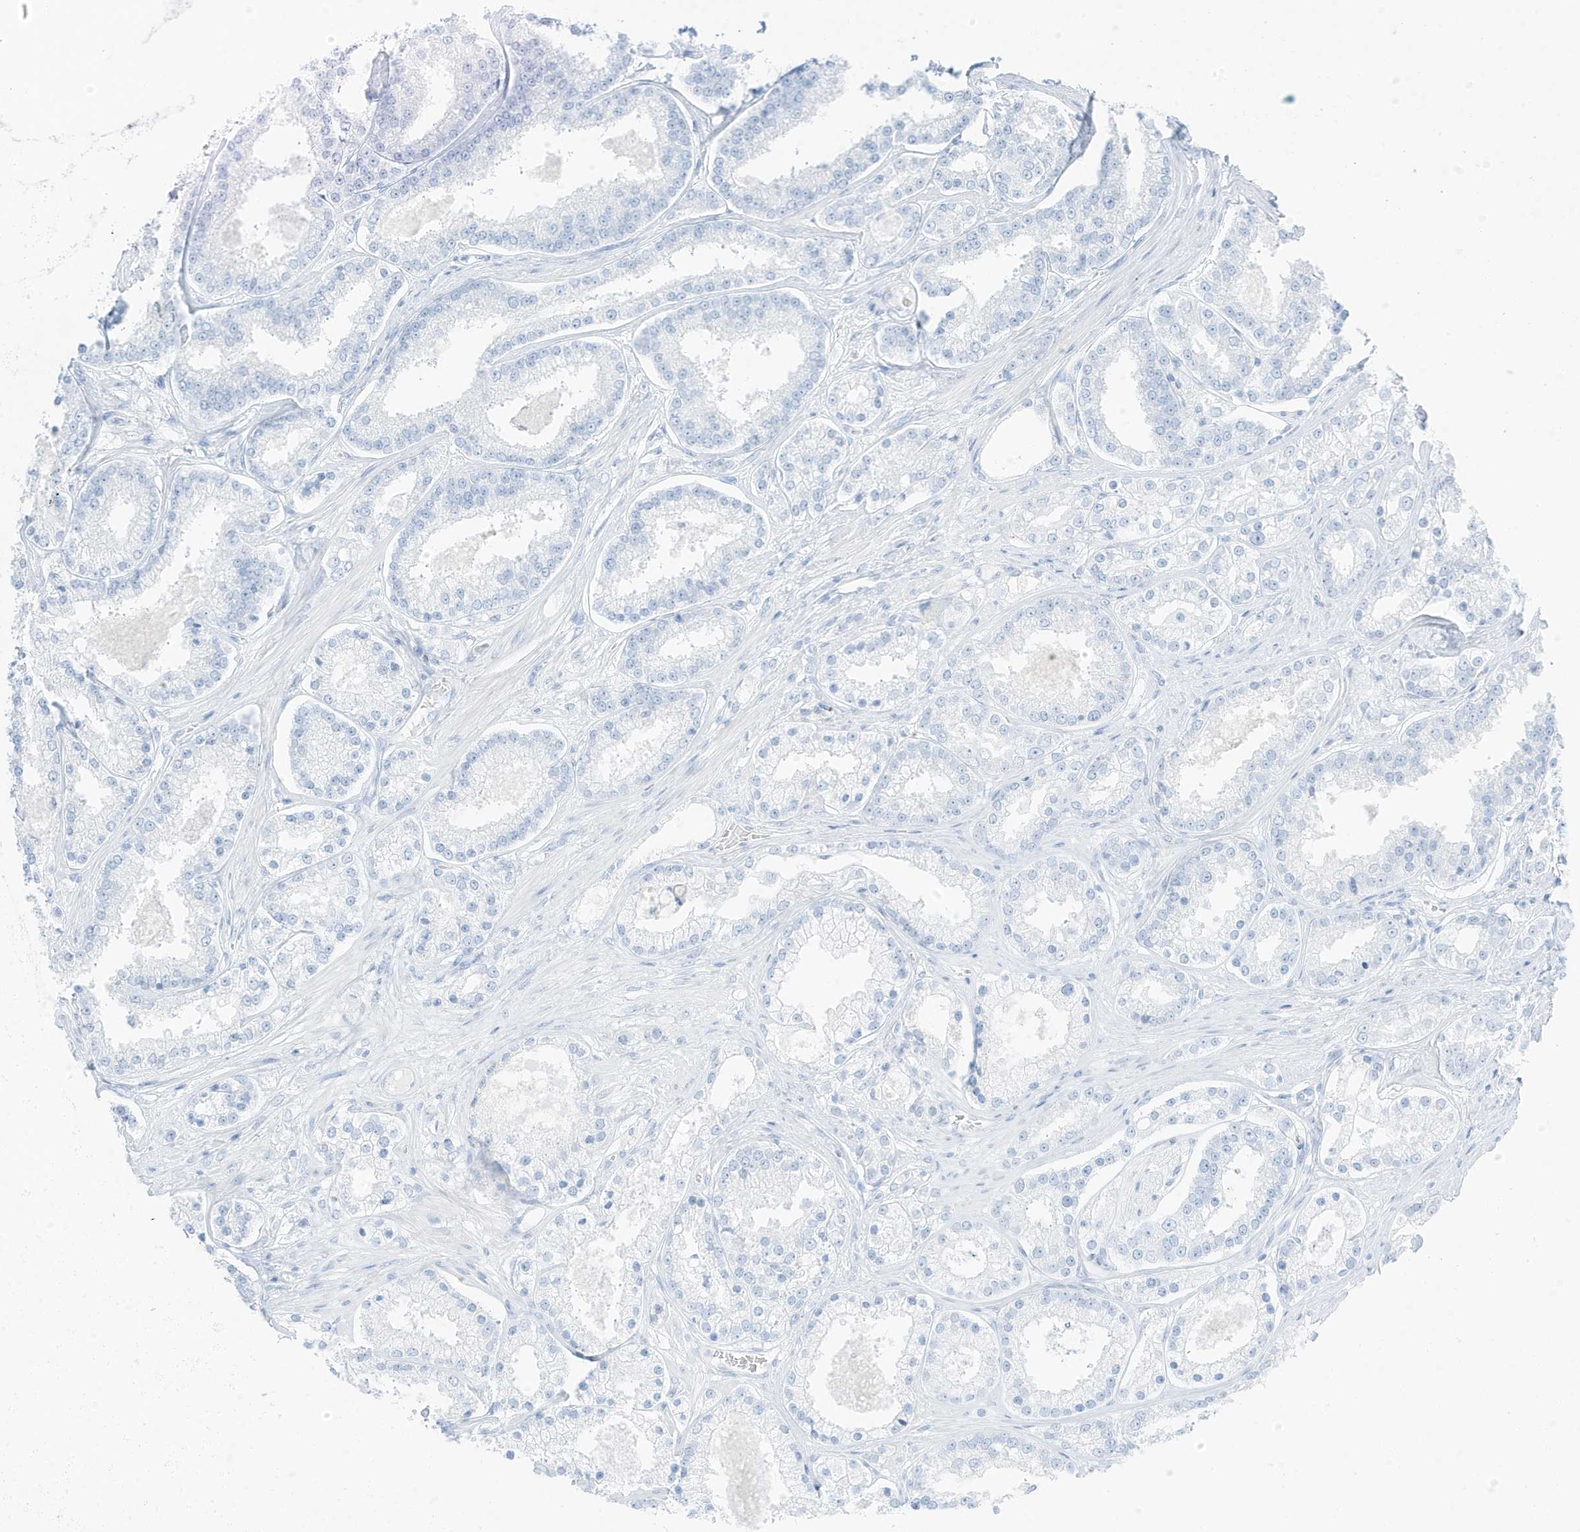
{"staining": {"intensity": "negative", "quantity": "none", "location": "none"}, "tissue": "prostate cancer", "cell_type": "Tumor cells", "image_type": "cancer", "snomed": [{"axis": "morphology", "description": "Normal tissue, NOS"}, {"axis": "morphology", "description": "Adenocarcinoma, High grade"}, {"axis": "topography", "description": "Prostate"}], "caption": "IHC image of human prostate adenocarcinoma (high-grade) stained for a protein (brown), which displays no staining in tumor cells. (DAB IHC, high magnification).", "gene": "SLC22A13", "patient": {"sex": "male", "age": 83}}